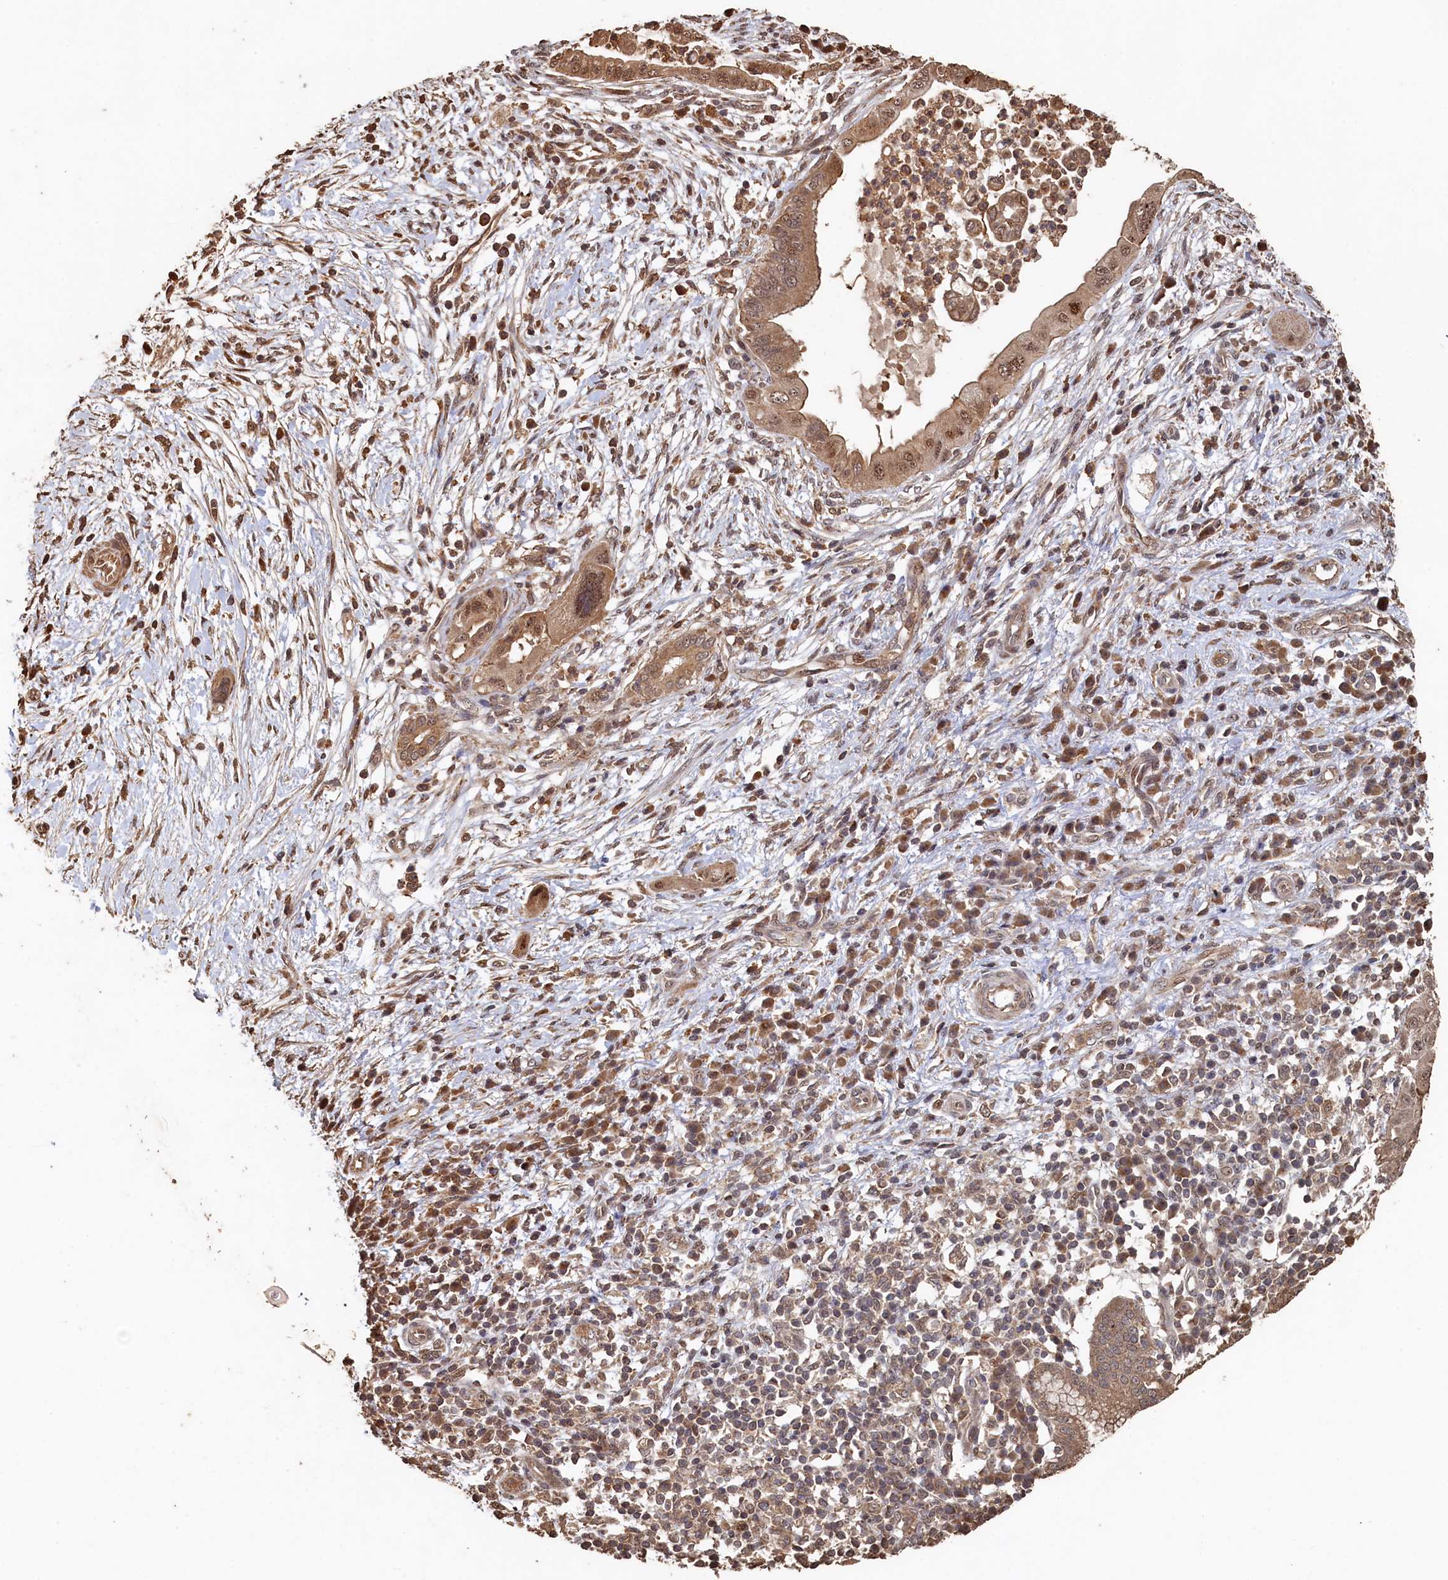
{"staining": {"intensity": "moderate", "quantity": ">75%", "location": "cytoplasmic/membranous,nuclear"}, "tissue": "pancreatic cancer", "cell_type": "Tumor cells", "image_type": "cancer", "snomed": [{"axis": "morphology", "description": "Adenocarcinoma, NOS"}, {"axis": "topography", "description": "Pancreas"}], "caption": "Pancreatic cancer (adenocarcinoma) was stained to show a protein in brown. There is medium levels of moderate cytoplasmic/membranous and nuclear expression in about >75% of tumor cells. (IHC, brightfield microscopy, high magnification).", "gene": "PIGN", "patient": {"sex": "male", "age": 68}}